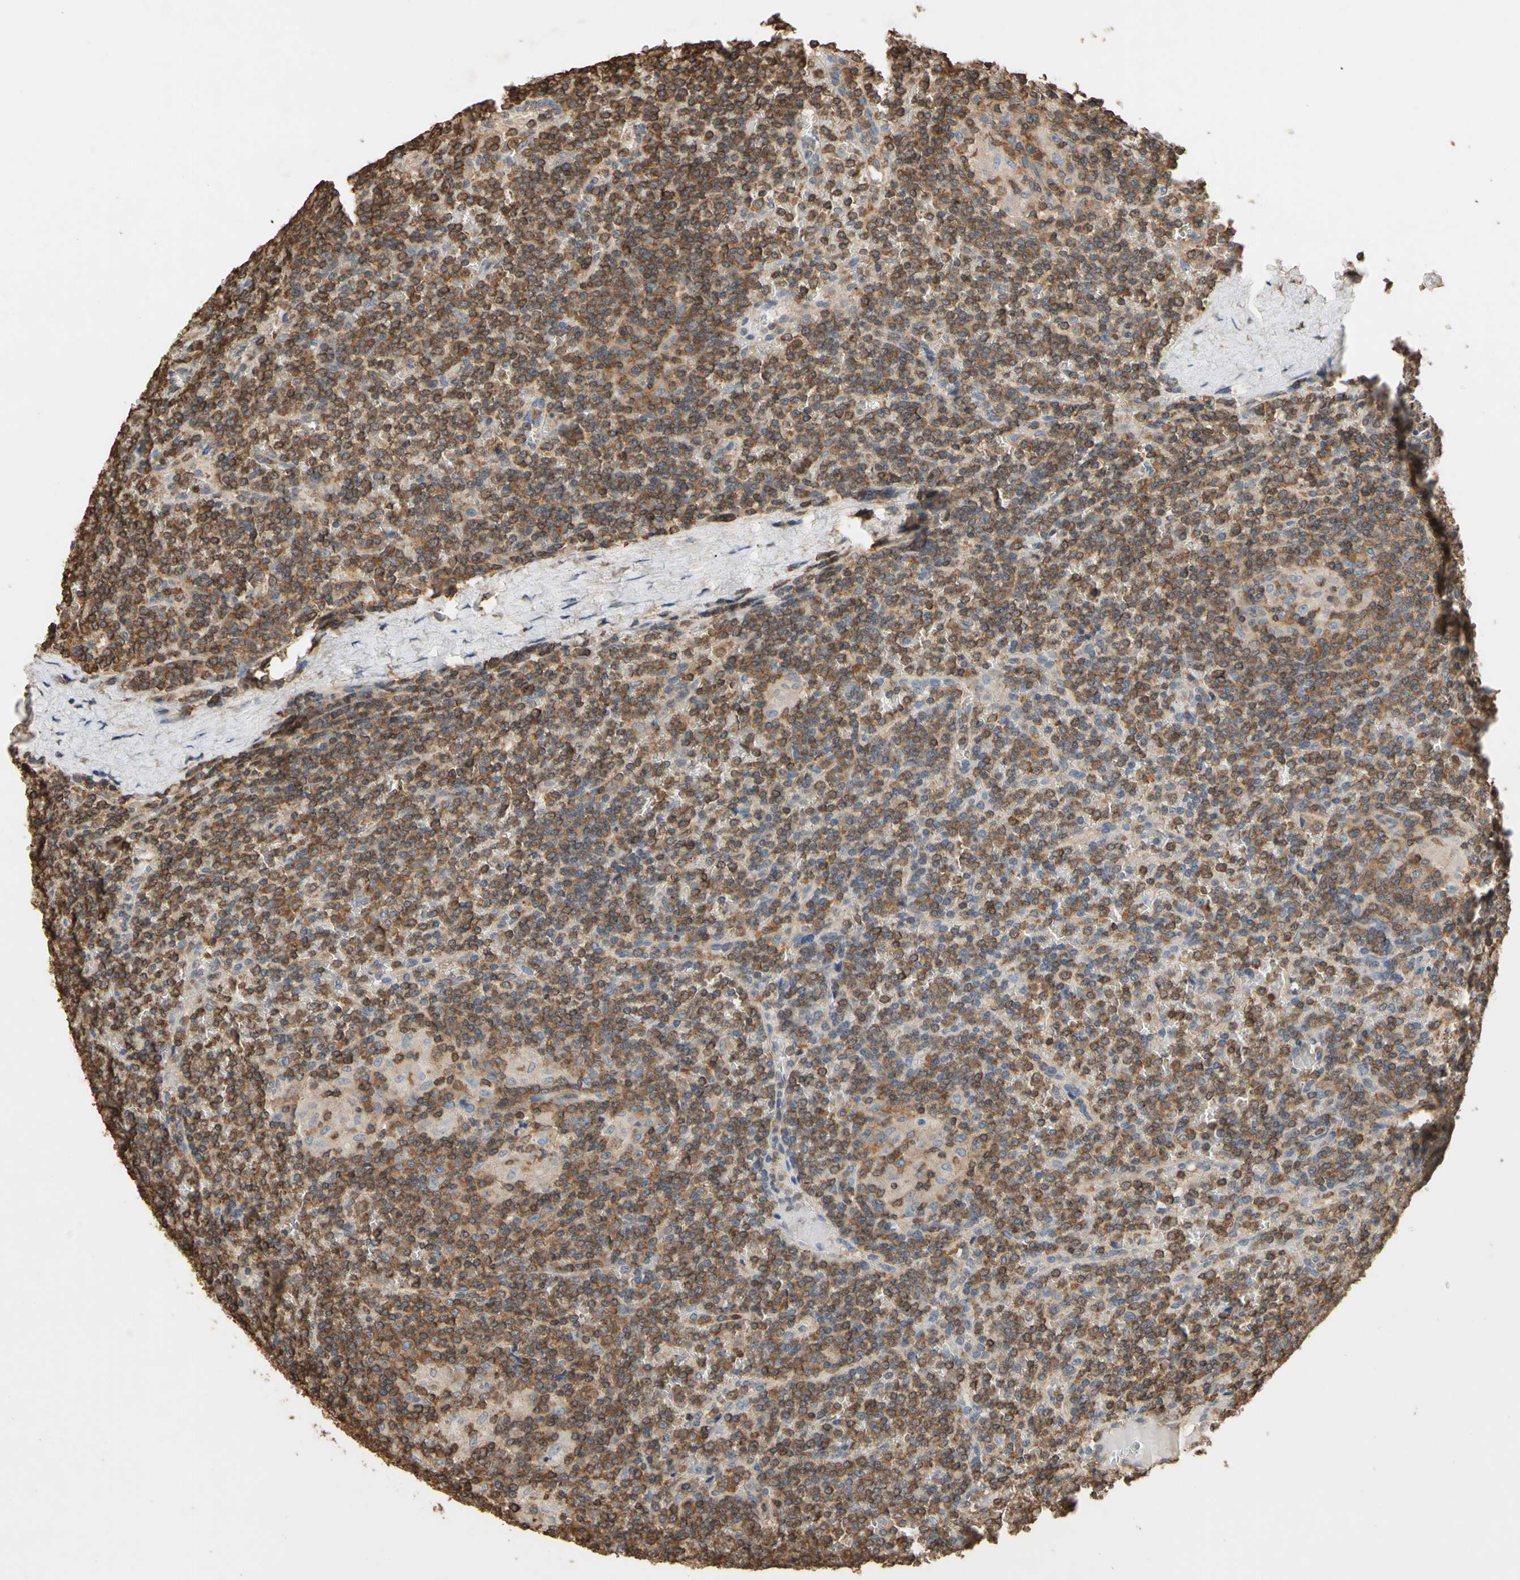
{"staining": {"intensity": "moderate", "quantity": ">75%", "location": "cytoplasmic/membranous"}, "tissue": "lymphoma", "cell_type": "Tumor cells", "image_type": "cancer", "snomed": [{"axis": "morphology", "description": "Malignant lymphoma, non-Hodgkin's type, Low grade"}, {"axis": "topography", "description": "Spleen"}], "caption": "Human malignant lymphoma, non-Hodgkin's type (low-grade) stained for a protein (brown) displays moderate cytoplasmic/membranous positive staining in approximately >75% of tumor cells.", "gene": "MAP3K10", "patient": {"sex": "female", "age": 19}}